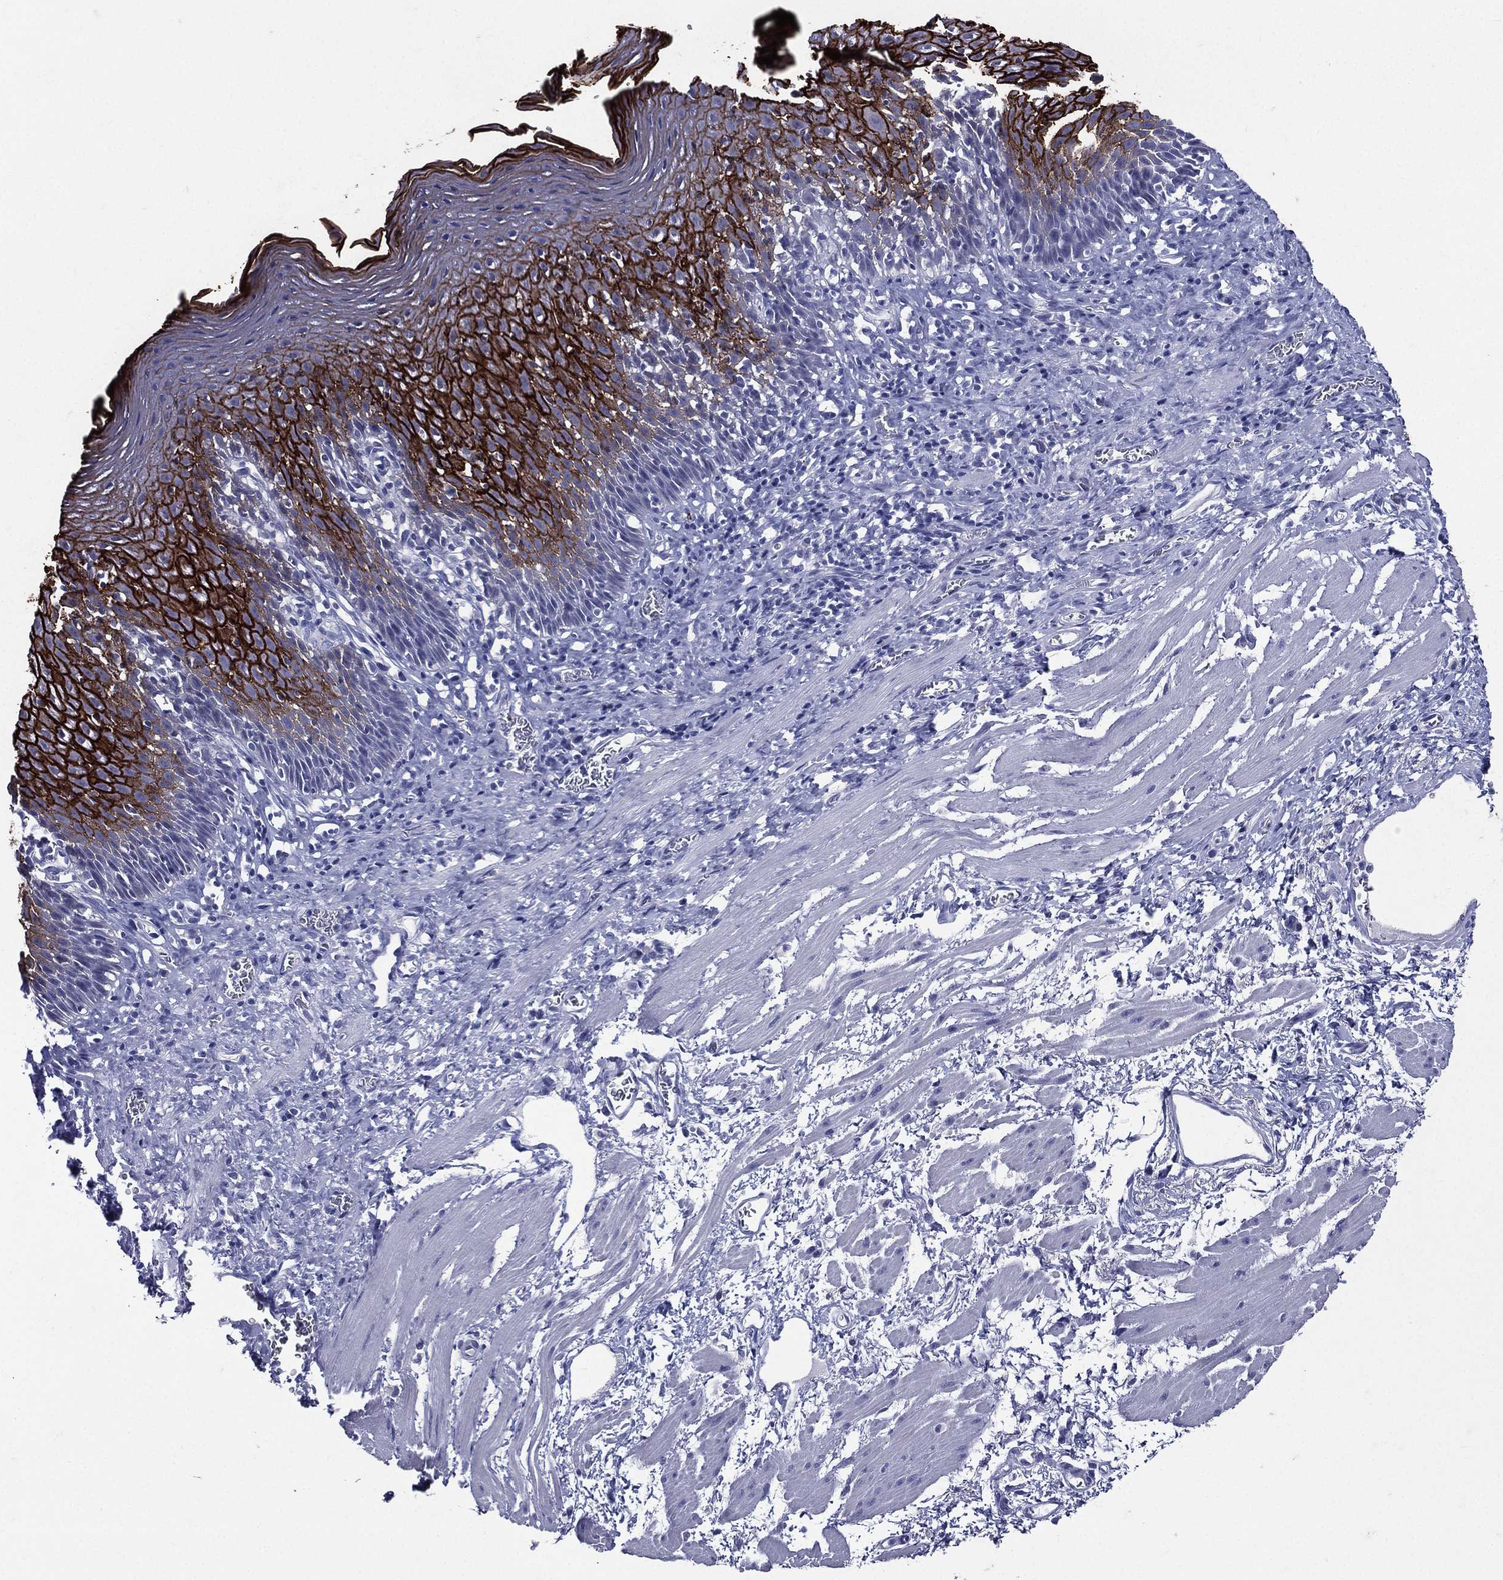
{"staining": {"intensity": "strong", "quantity": ">75%", "location": "cytoplasmic/membranous"}, "tissue": "esophagus", "cell_type": "Squamous epithelial cells", "image_type": "normal", "snomed": [{"axis": "morphology", "description": "Normal tissue, NOS"}, {"axis": "morphology", "description": "Adenocarcinoma, NOS"}, {"axis": "topography", "description": "Esophagus"}, {"axis": "topography", "description": "Stomach, upper"}], "caption": "High-magnification brightfield microscopy of normal esophagus stained with DAB (brown) and counterstained with hematoxylin (blue). squamous epithelial cells exhibit strong cytoplasmic/membranous staining is present in about>75% of cells.", "gene": "TGM1", "patient": {"sex": "male", "age": 74}}